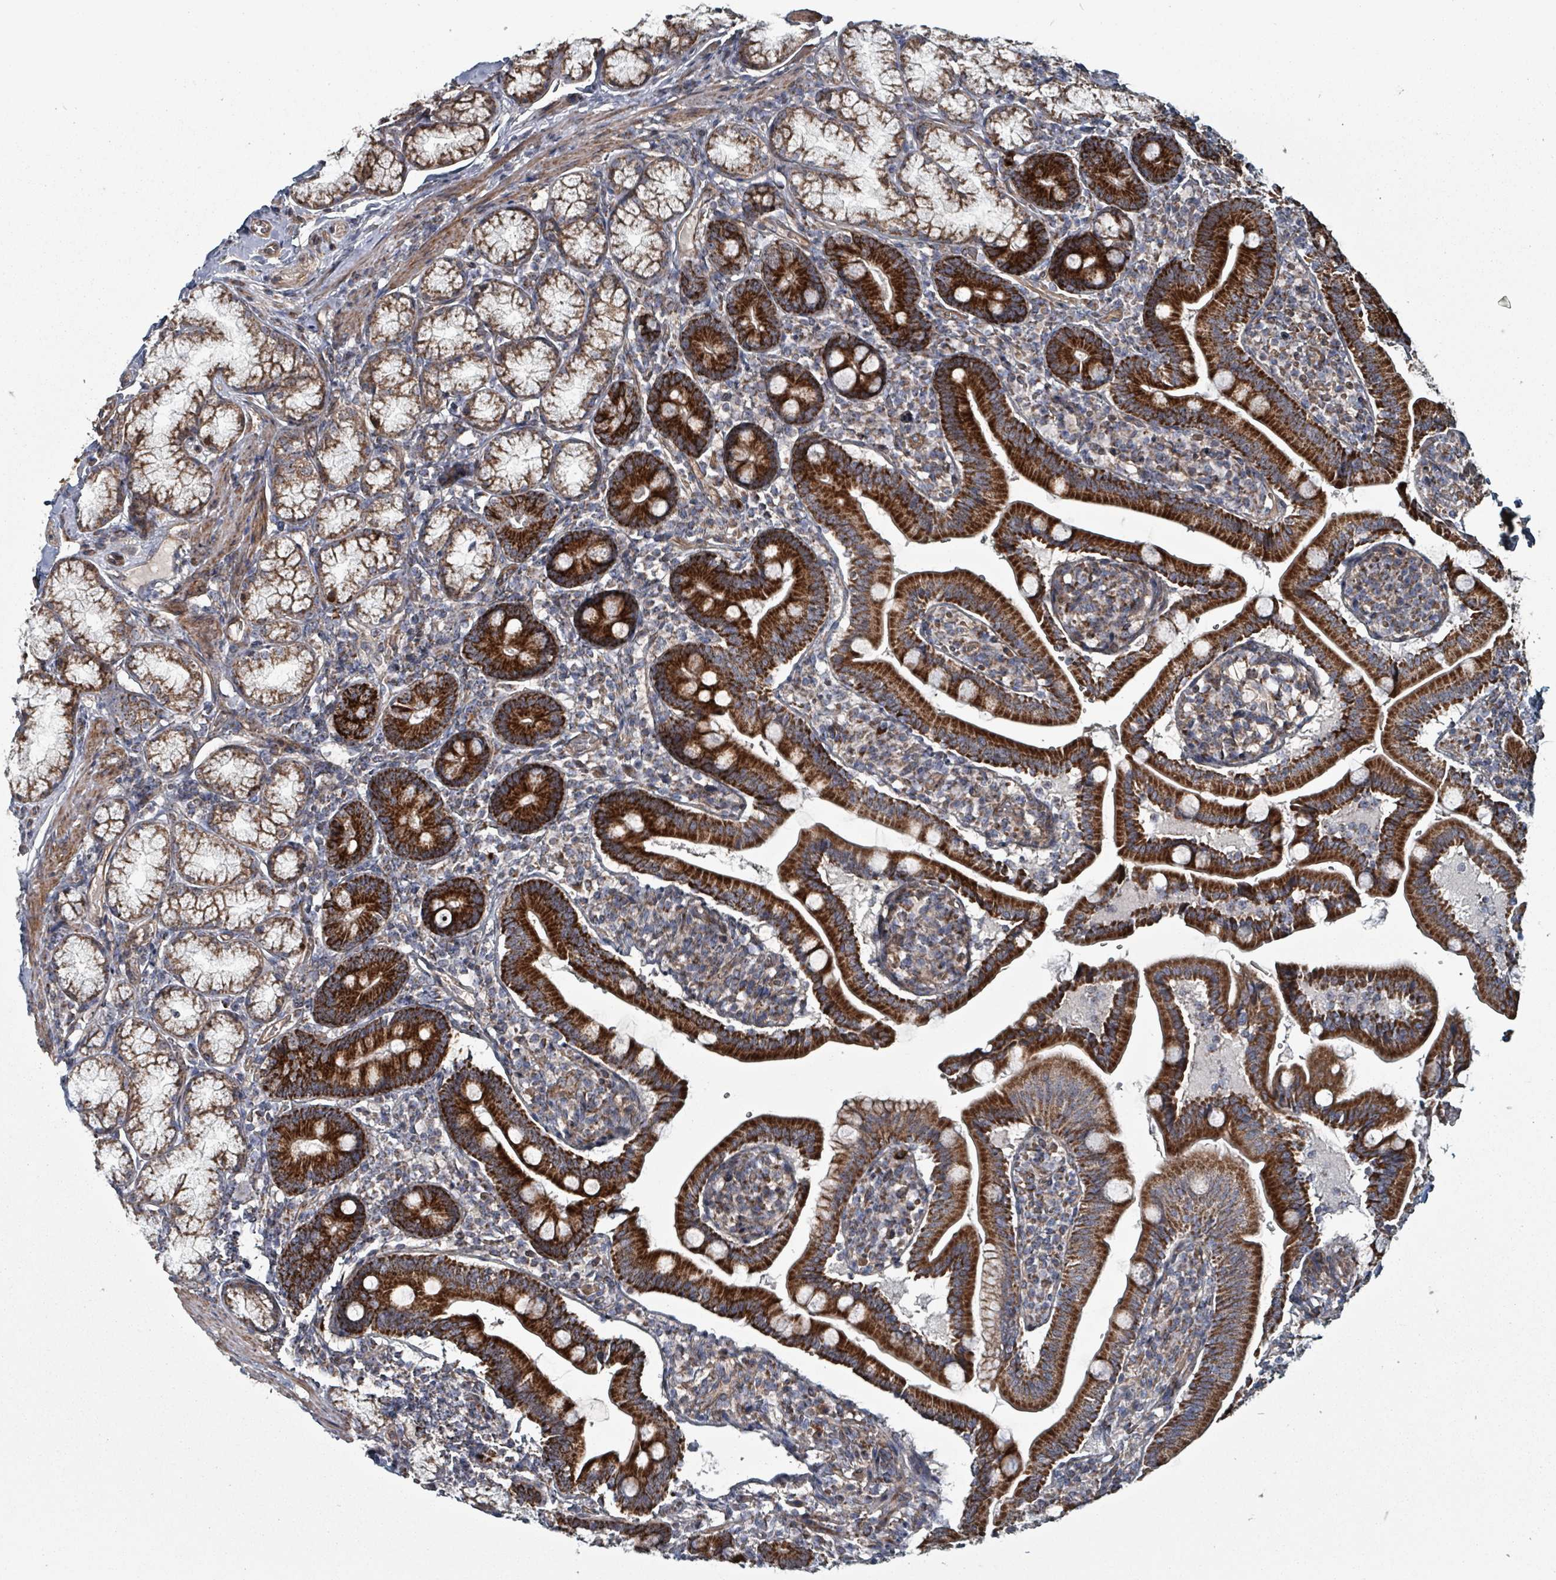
{"staining": {"intensity": "strong", "quantity": ">75%", "location": "cytoplasmic/membranous"}, "tissue": "duodenum", "cell_type": "Glandular cells", "image_type": "normal", "snomed": [{"axis": "morphology", "description": "Normal tissue, NOS"}, {"axis": "topography", "description": "Duodenum"}], "caption": "Immunohistochemistry histopathology image of normal human duodenum stained for a protein (brown), which demonstrates high levels of strong cytoplasmic/membranous expression in about >75% of glandular cells.", "gene": "MRPL4", "patient": {"sex": "female", "age": 67}}